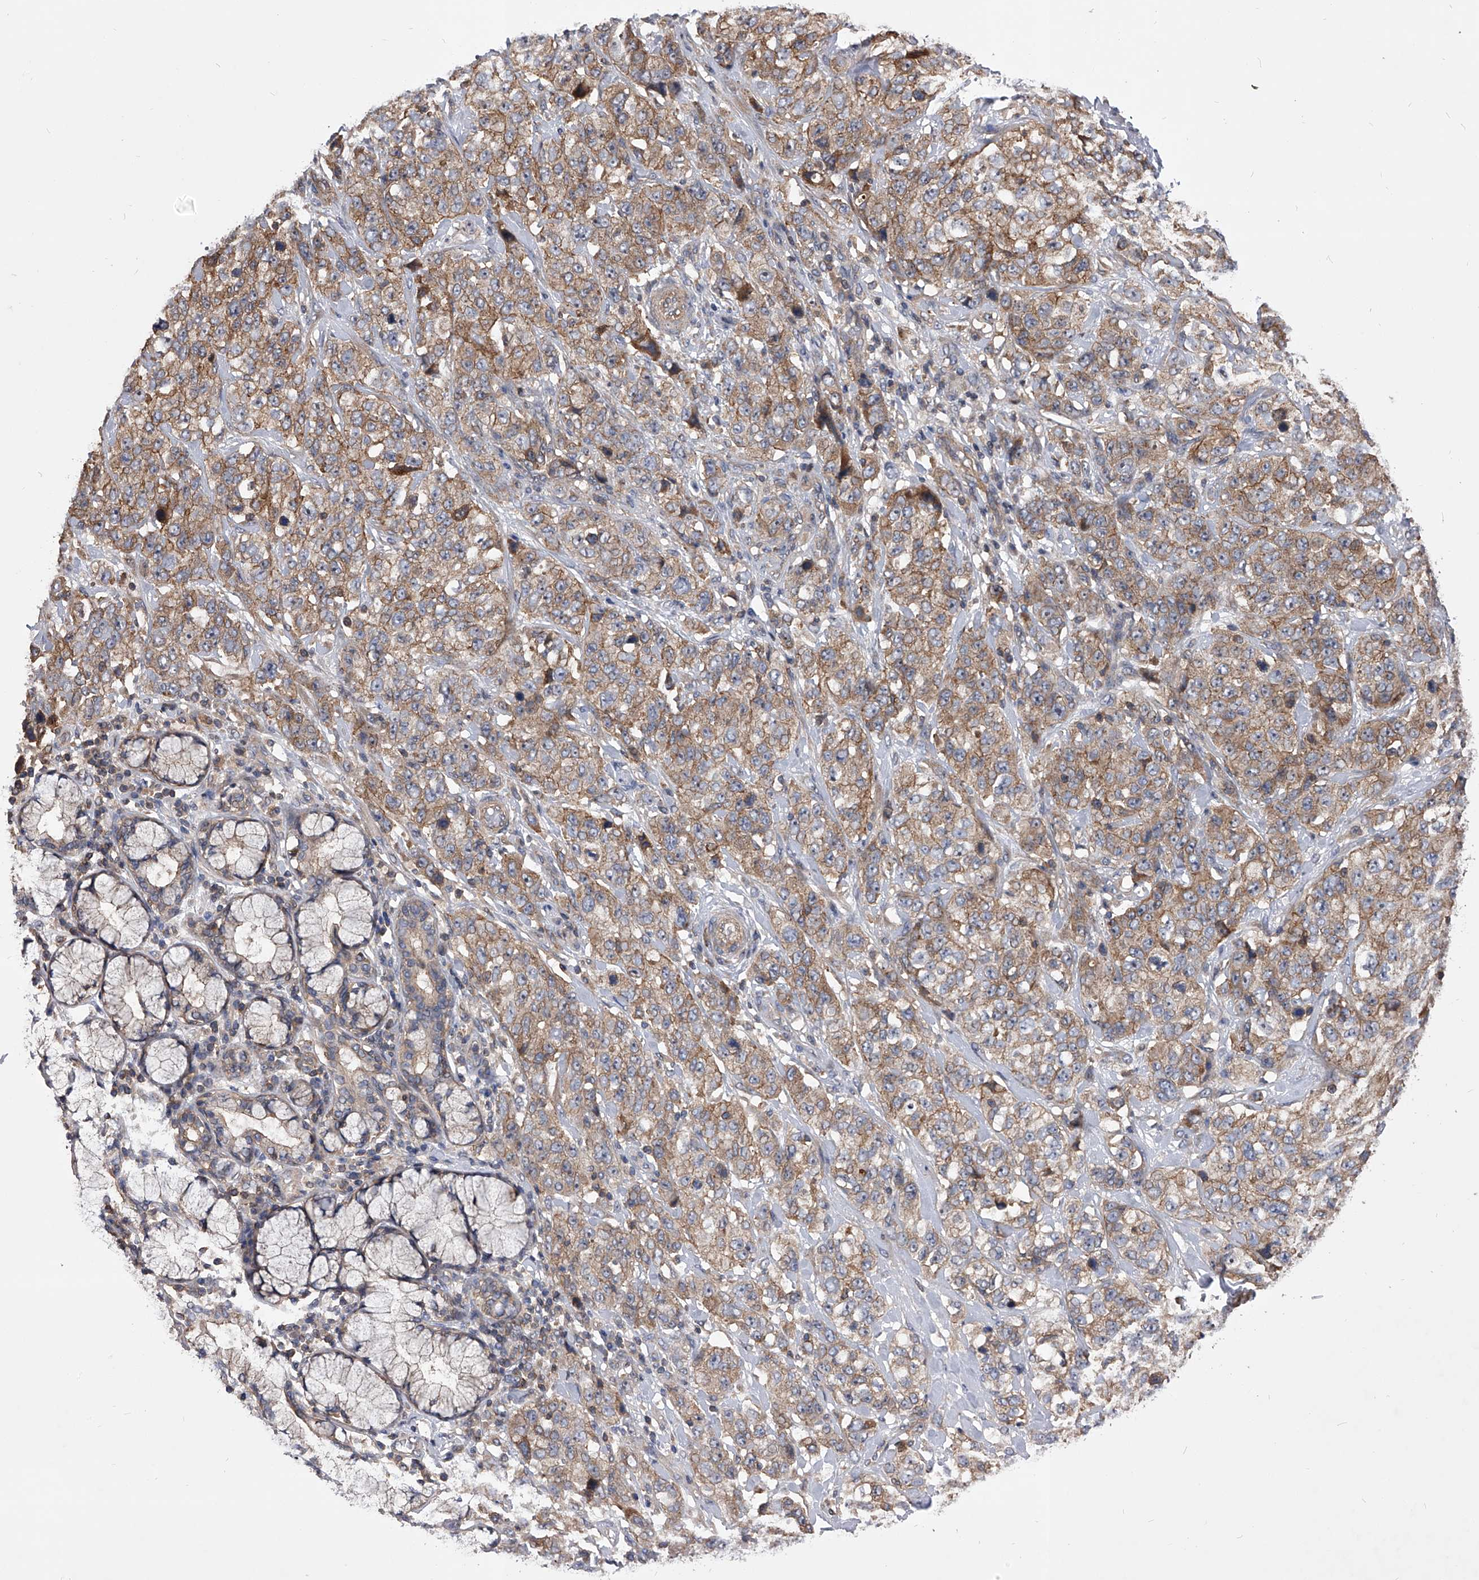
{"staining": {"intensity": "moderate", "quantity": ">75%", "location": "cytoplasmic/membranous"}, "tissue": "stomach cancer", "cell_type": "Tumor cells", "image_type": "cancer", "snomed": [{"axis": "morphology", "description": "Adenocarcinoma, NOS"}, {"axis": "topography", "description": "Stomach"}], "caption": "Moderate cytoplasmic/membranous positivity for a protein is present in approximately >75% of tumor cells of adenocarcinoma (stomach) using IHC.", "gene": "CUL7", "patient": {"sex": "male", "age": 48}}